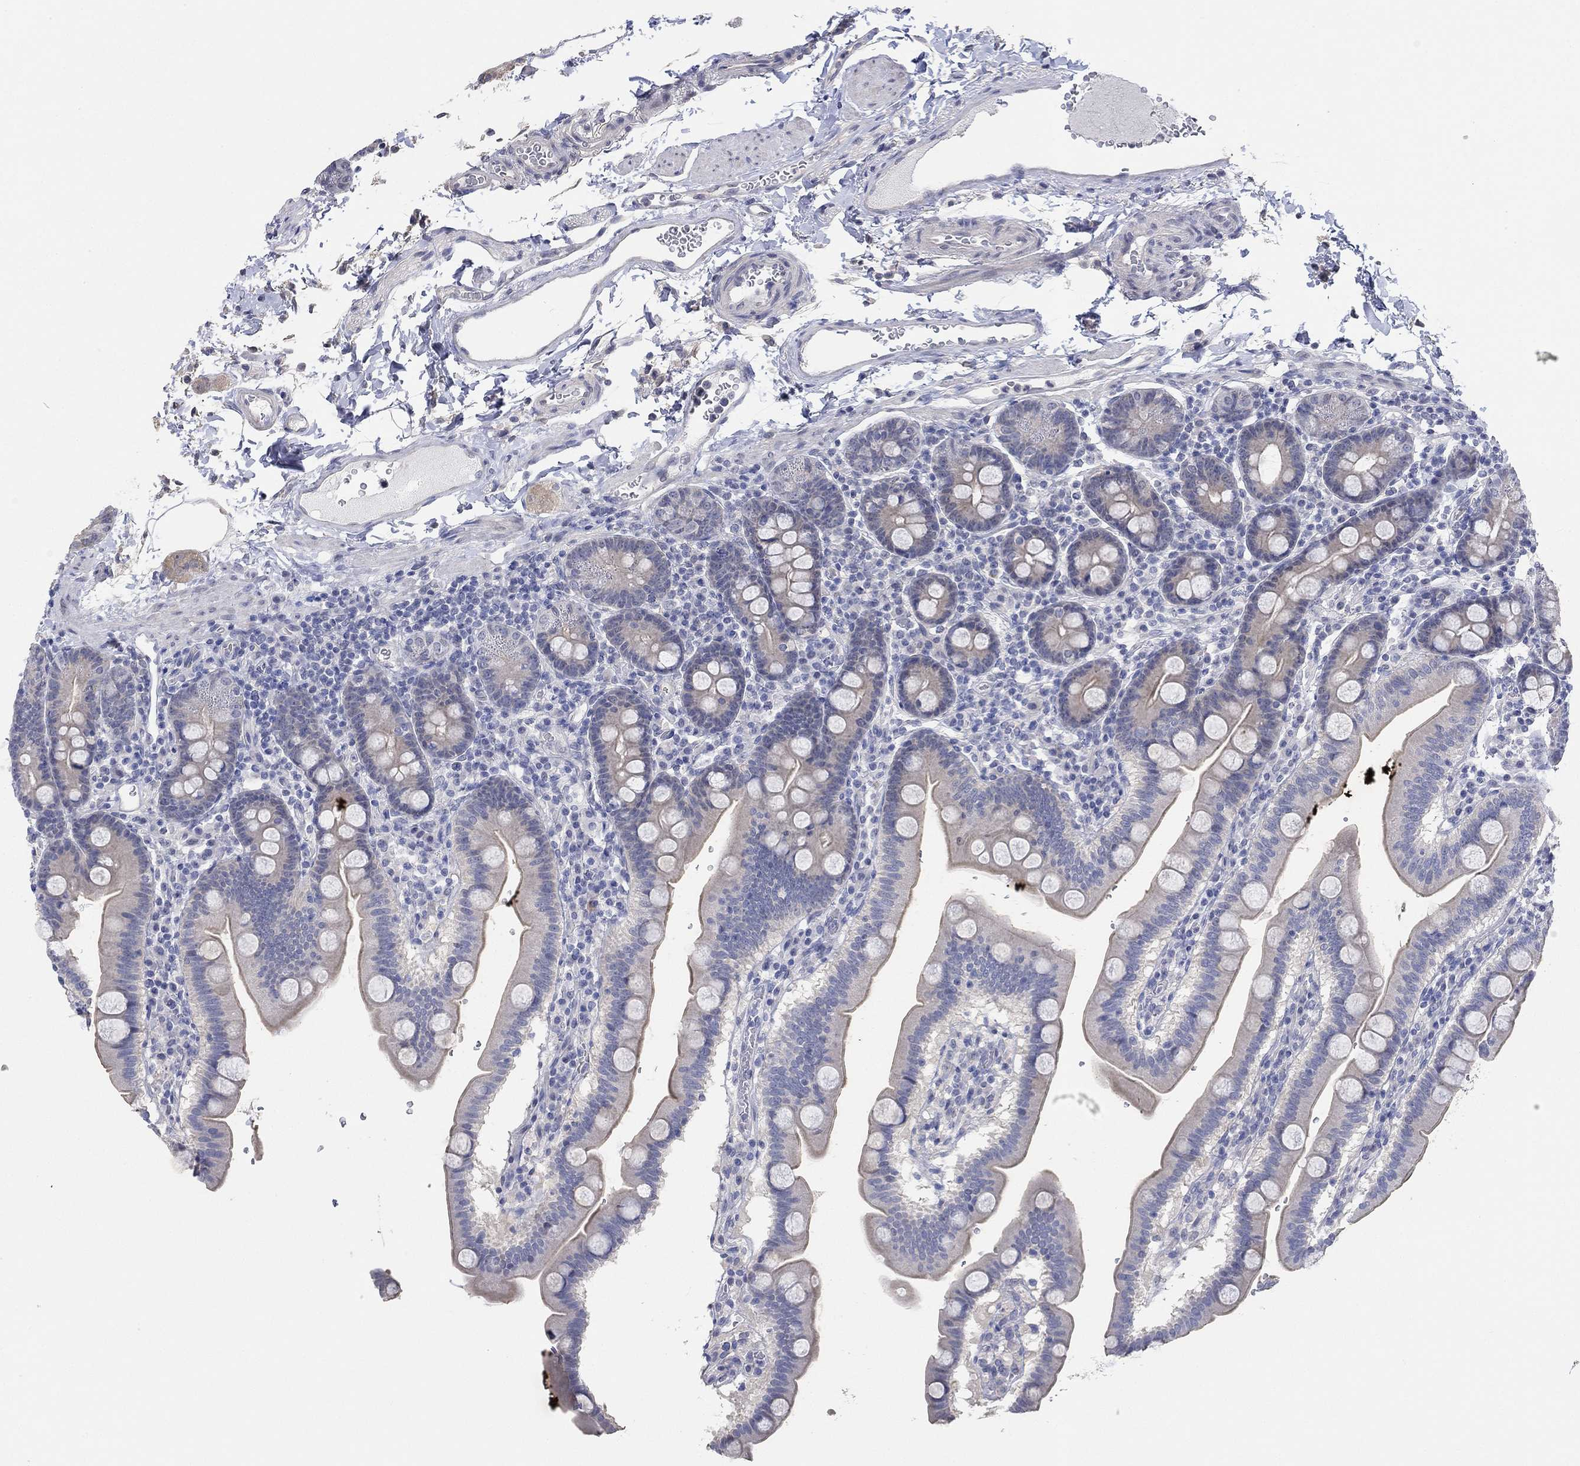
{"staining": {"intensity": "negative", "quantity": "none", "location": "none"}, "tissue": "duodenum", "cell_type": "Glandular cells", "image_type": "normal", "snomed": [{"axis": "morphology", "description": "Normal tissue, NOS"}, {"axis": "topography", "description": "Duodenum"}], "caption": "Glandular cells are negative for protein expression in unremarkable human duodenum. (DAB (3,3'-diaminobenzidine) immunohistochemistry with hematoxylin counter stain).", "gene": "PNMA5", "patient": {"sex": "male", "age": 59}}